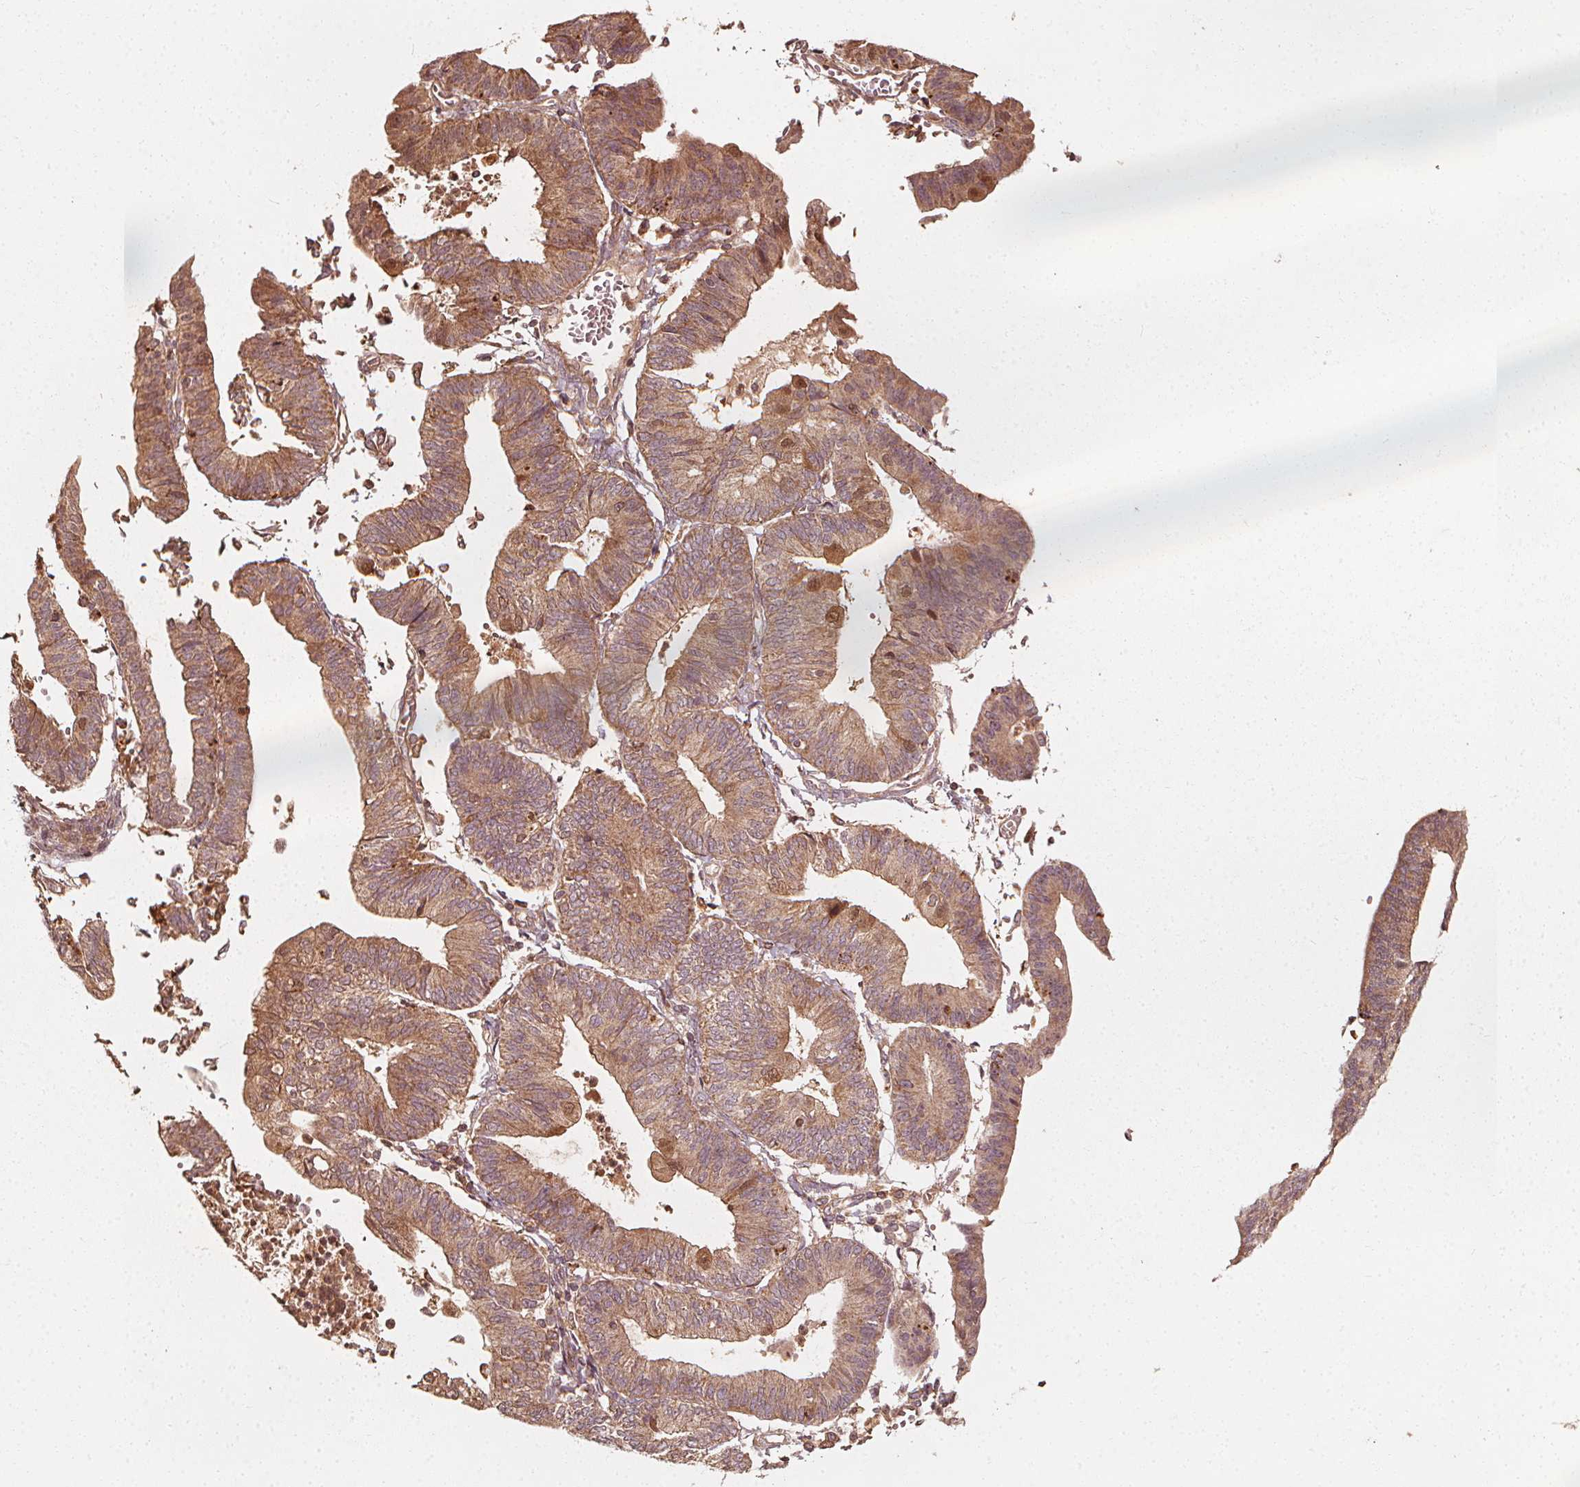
{"staining": {"intensity": "moderate", "quantity": ">75%", "location": "cytoplasmic/membranous"}, "tissue": "endometrial cancer", "cell_type": "Tumor cells", "image_type": "cancer", "snomed": [{"axis": "morphology", "description": "Adenocarcinoma, NOS"}, {"axis": "topography", "description": "Endometrium"}], "caption": "Moderate cytoplasmic/membranous positivity is appreciated in about >75% of tumor cells in endometrial adenocarcinoma.", "gene": "NPC1", "patient": {"sex": "female", "age": 65}}